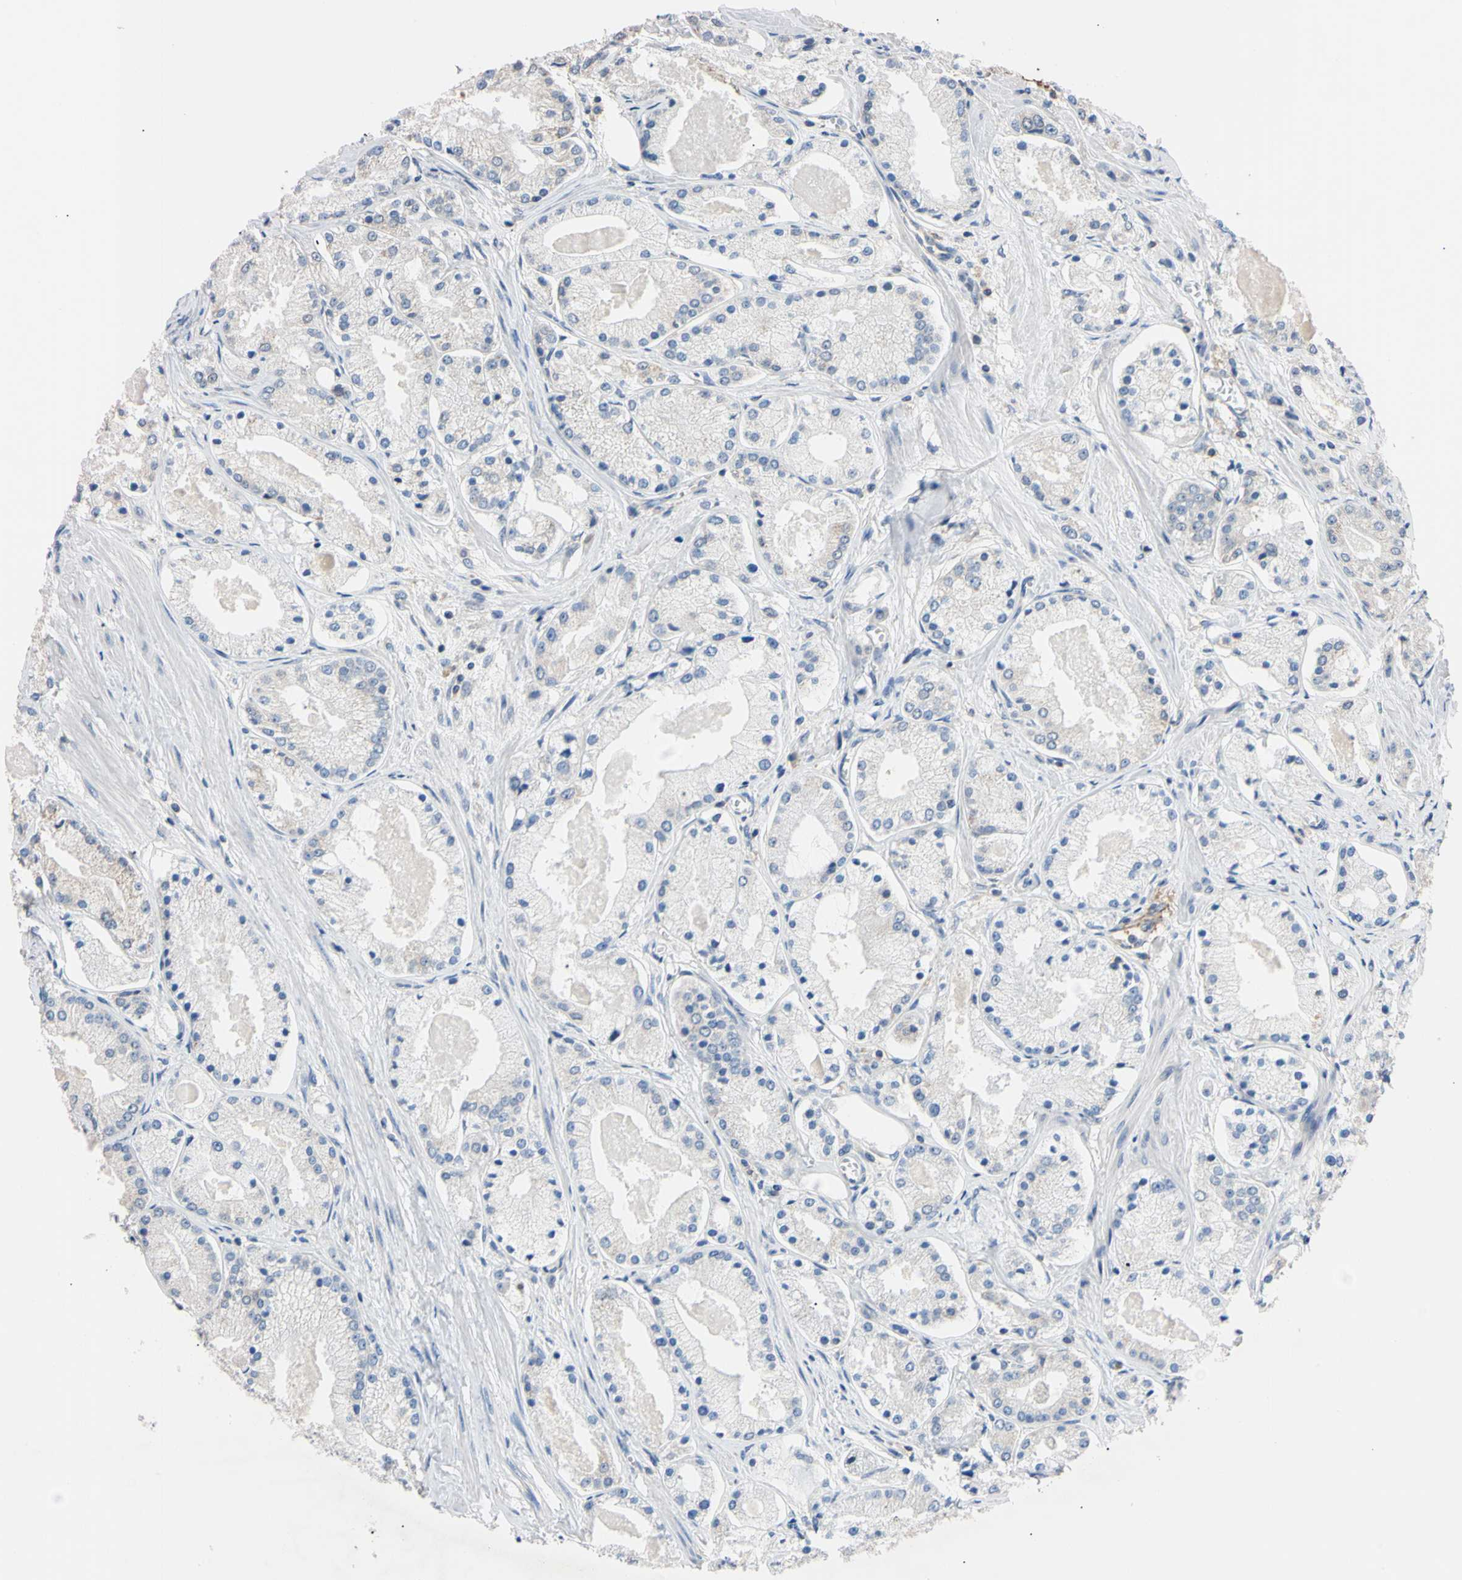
{"staining": {"intensity": "negative", "quantity": "none", "location": "none"}, "tissue": "prostate cancer", "cell_type": "Tumor cells", "image_type": "cancer", "snomed": [{"axis": "morphology", "description": "Adenocarcinoma, High grade"}, {"axis": "topography", "description": "Prostate"}], "caption": "IHC micrograph of human prostate adenocarcinoma (high-grade) stained for a protein (brown), which demonstrates no expression in tumor cells.", "gene": "PNKD", "patient": {"sex": "male", "age": 66}}